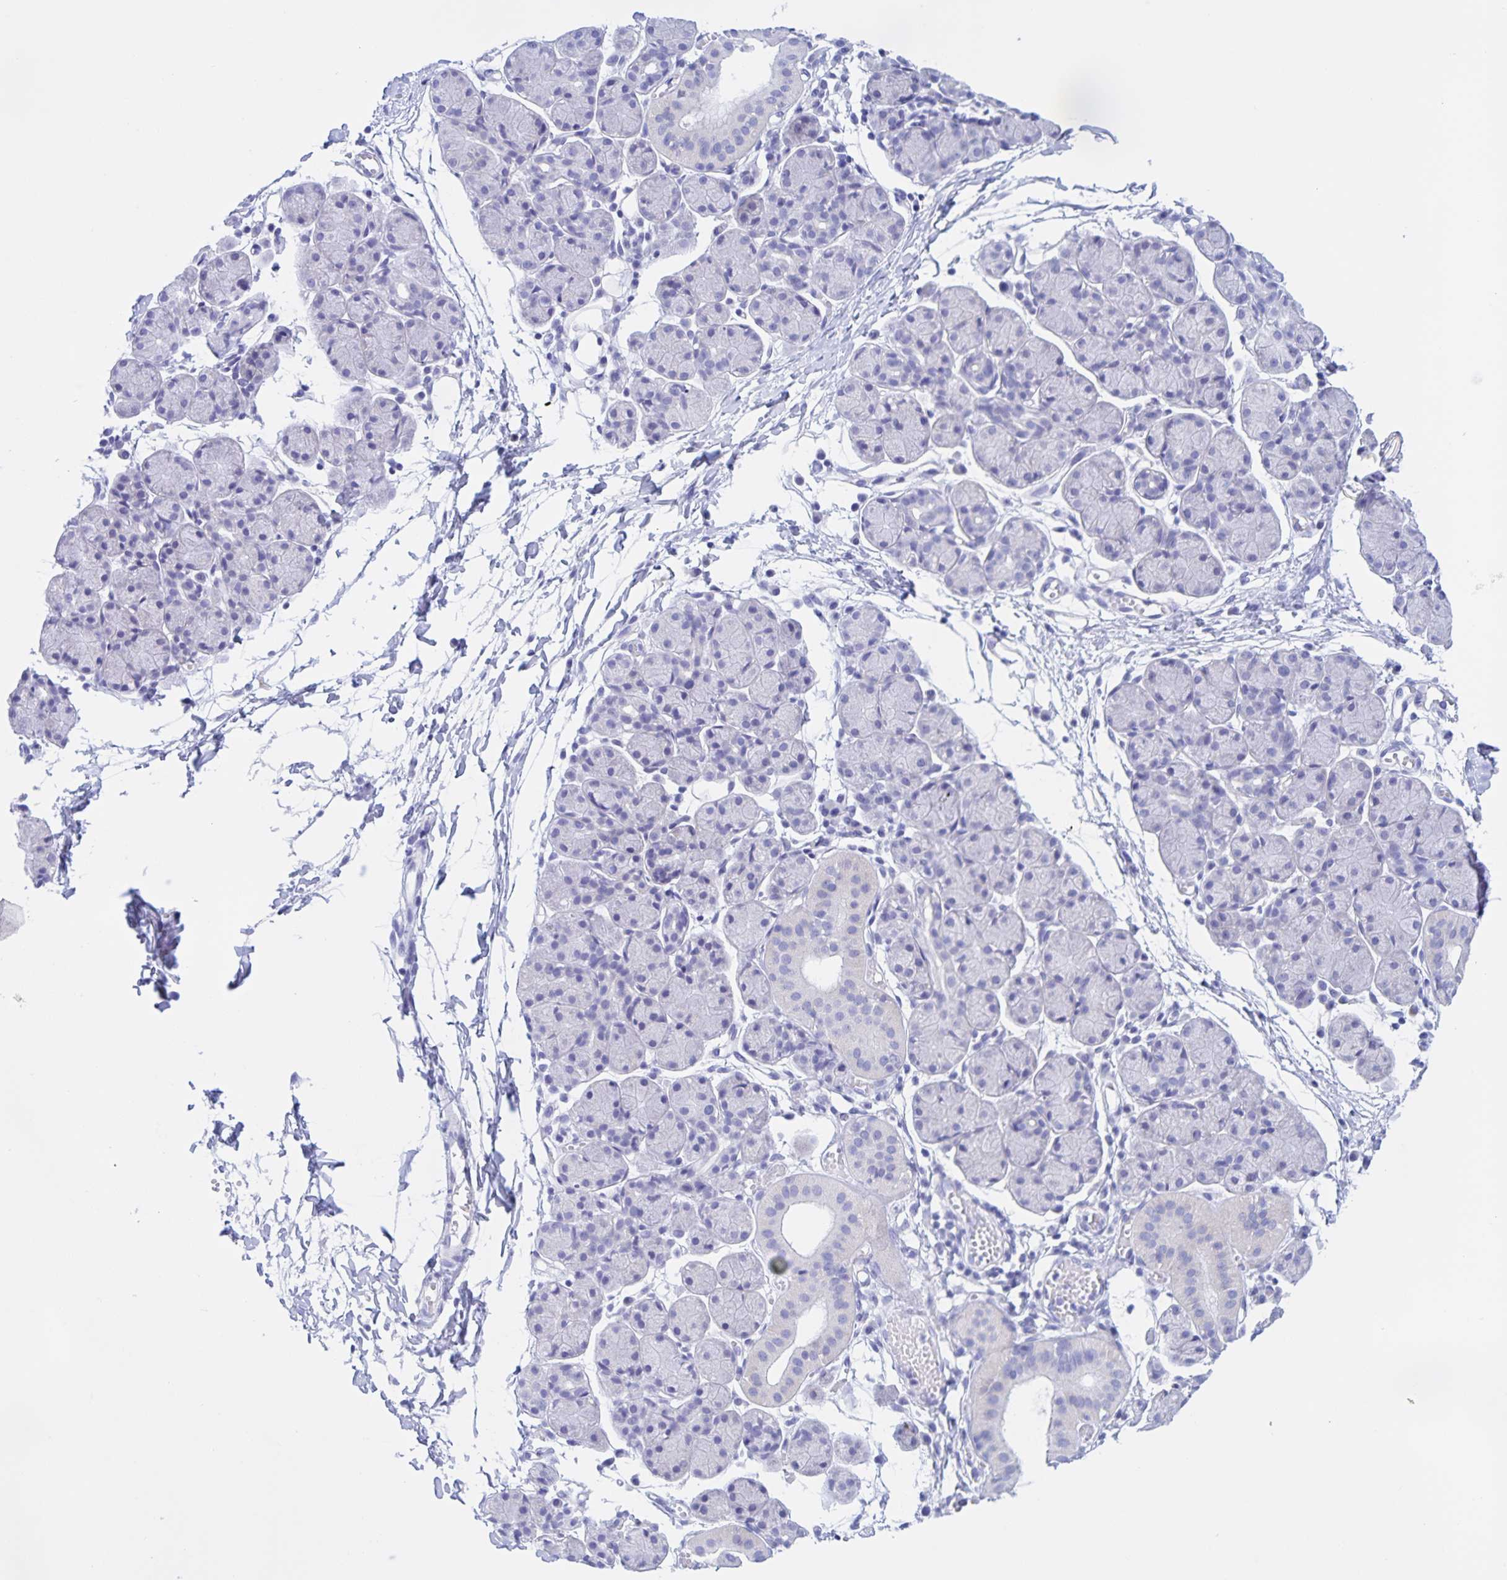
{"staining": {"intensity": "negative", "quantity": "none", "location": "none"}, "tissue": "salivary gland", "cell_type": "Glandular cells", "image_type": "normal", "snomed": [{"axis": "morphology", "description": "Normal tissue, NOS"}, {"axis": "morphology", "description": "Inflammation, NOS"}, {"axis": "topography", "description": "Lymph node"}, {"axis": "topography", "description": "Salivary gland"}], "caption": "There is no significant staining in glandular cells of salivary gland. The staining is performed using DAB brown chromogen with nuclei counter-stained in using hematoxylin.", "gene": "CATSPER4", "patient": {"sex": "male", "age": 3}}